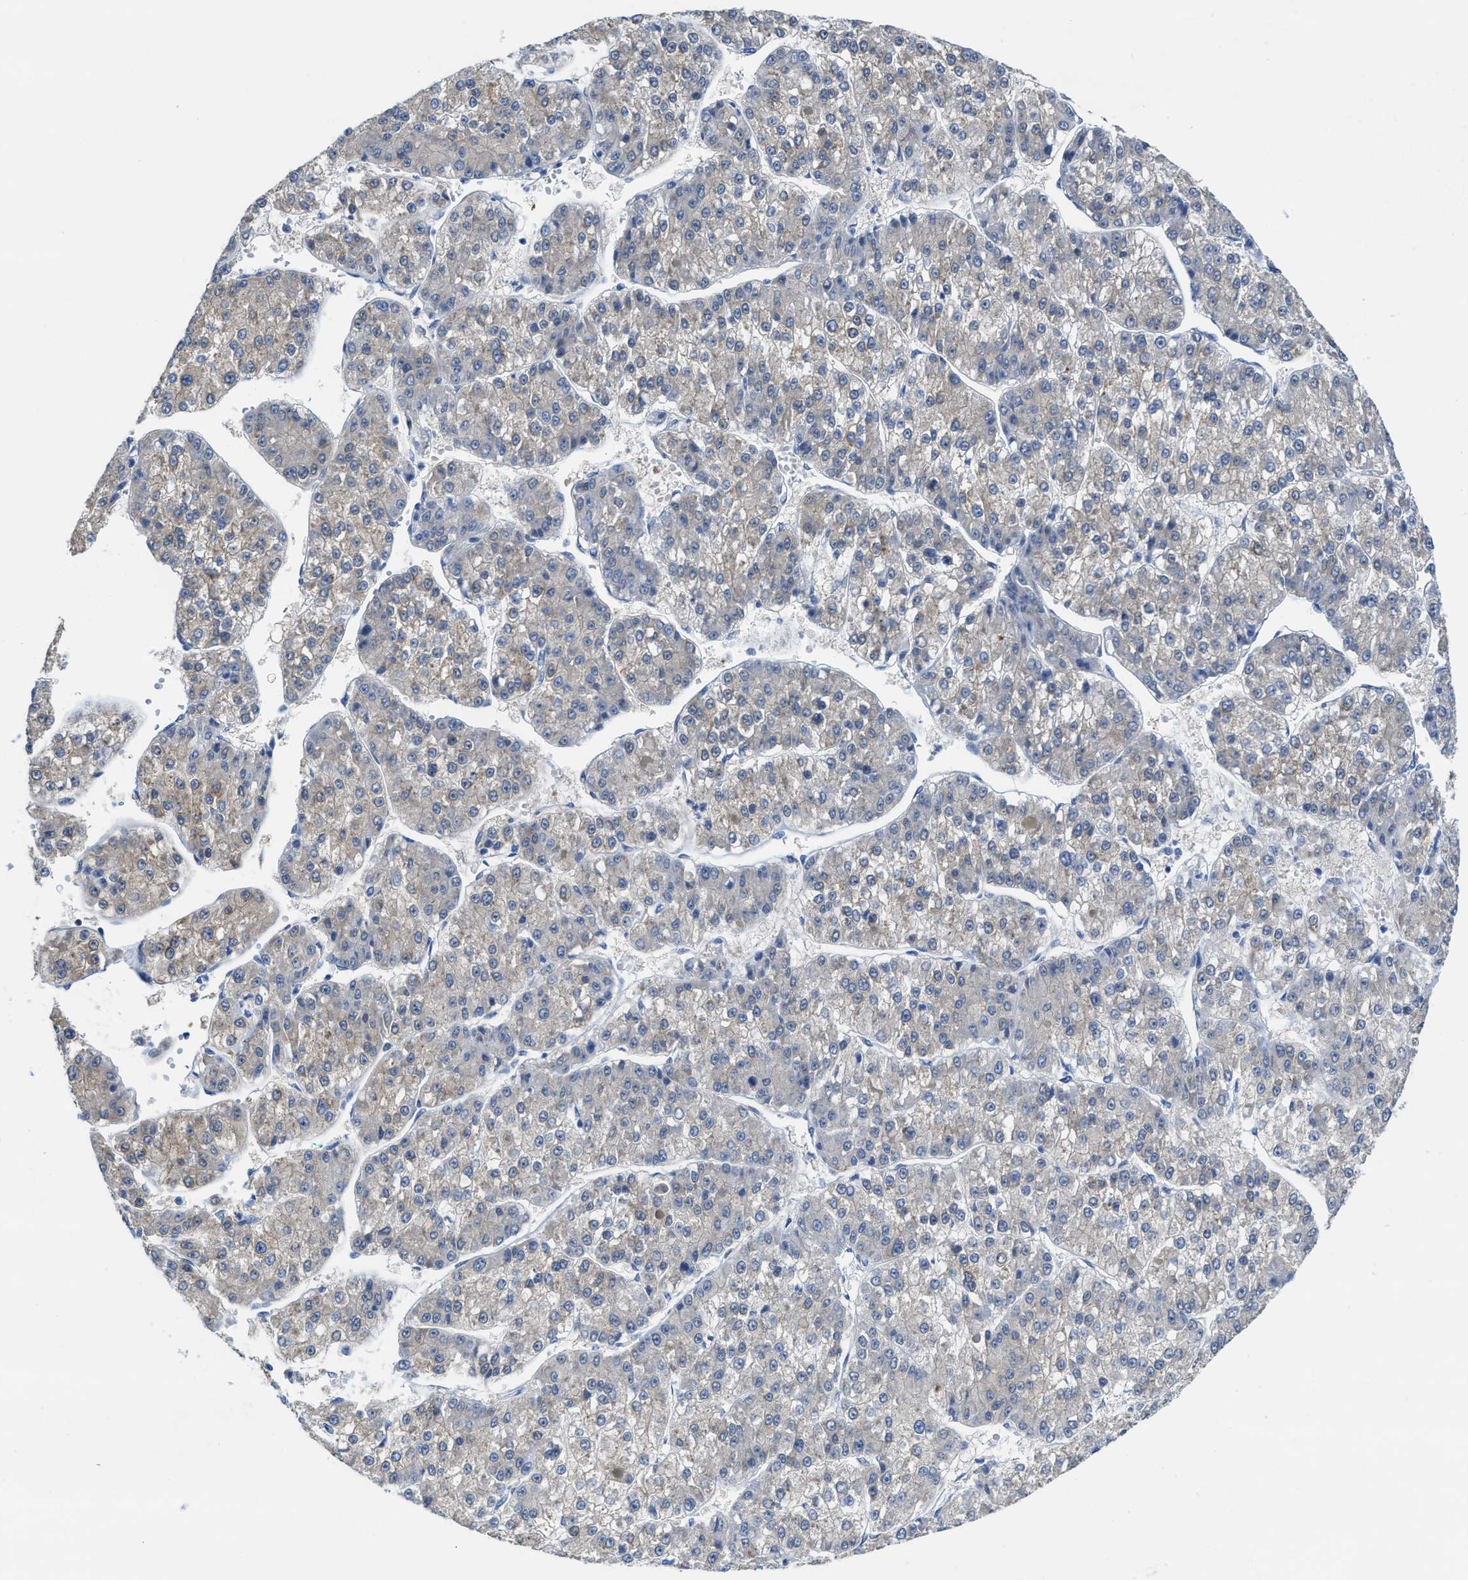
{"staining": {"intensity": "moderate", "quantity": "<25%", "location": "cytoplasmic/membranous"}, "tissue": "liver cancer", "cell_type": "Tumor cells", "image_type": "cancer", "snomed": [{"axis": "morphology", "description": "Carcinoma, Hepatocellular, NOS"}, {"axis": "topography", "description": "Liver"}], "caption": "A histopathology image showing moderate cytoplasmic/membranous staining in about <25% of tumor cells in liver cancer (hepatocellular carcinoma), as visualized by brown immunohistochemical staining.", "gene": "ASS1", "patient": {"sex": "female", "age": 73}}